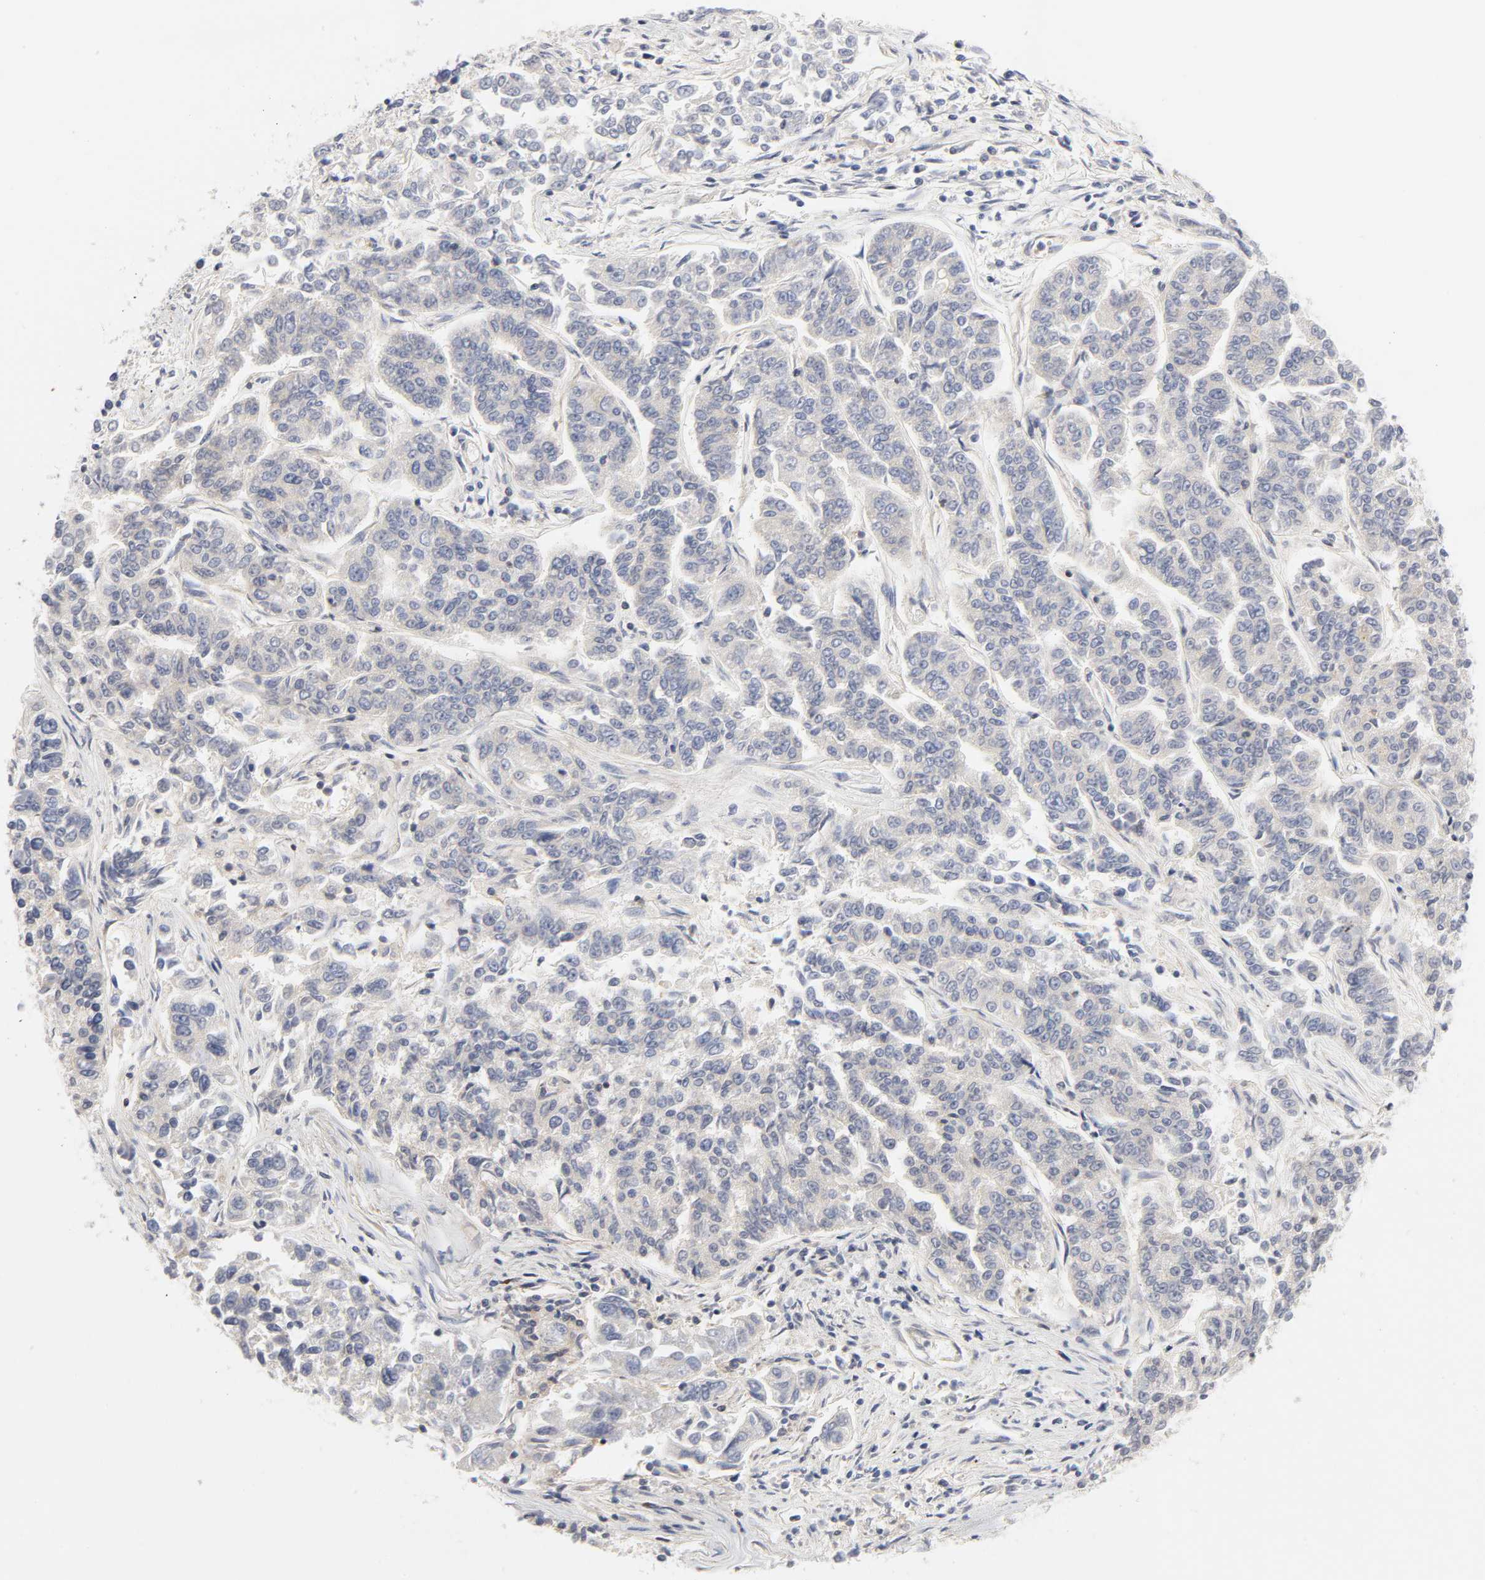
{"staining": {"intensity": "negative", "quantity": "none", "location": "none"}, "tissue": "lung cancer", "cell_type": "Tumor cells", "image_type": "cancer", "snomed": [{"axis": "morphology", "description": "Adenocarcinoma, NOS"}, {"axis": "topography", "description": "Lung"}], "caption": "Tumor cells are negative for brown protein staining in lung cancer.", "gene": "ROCK1", "patient": {"sex": "male", "age": 84}}